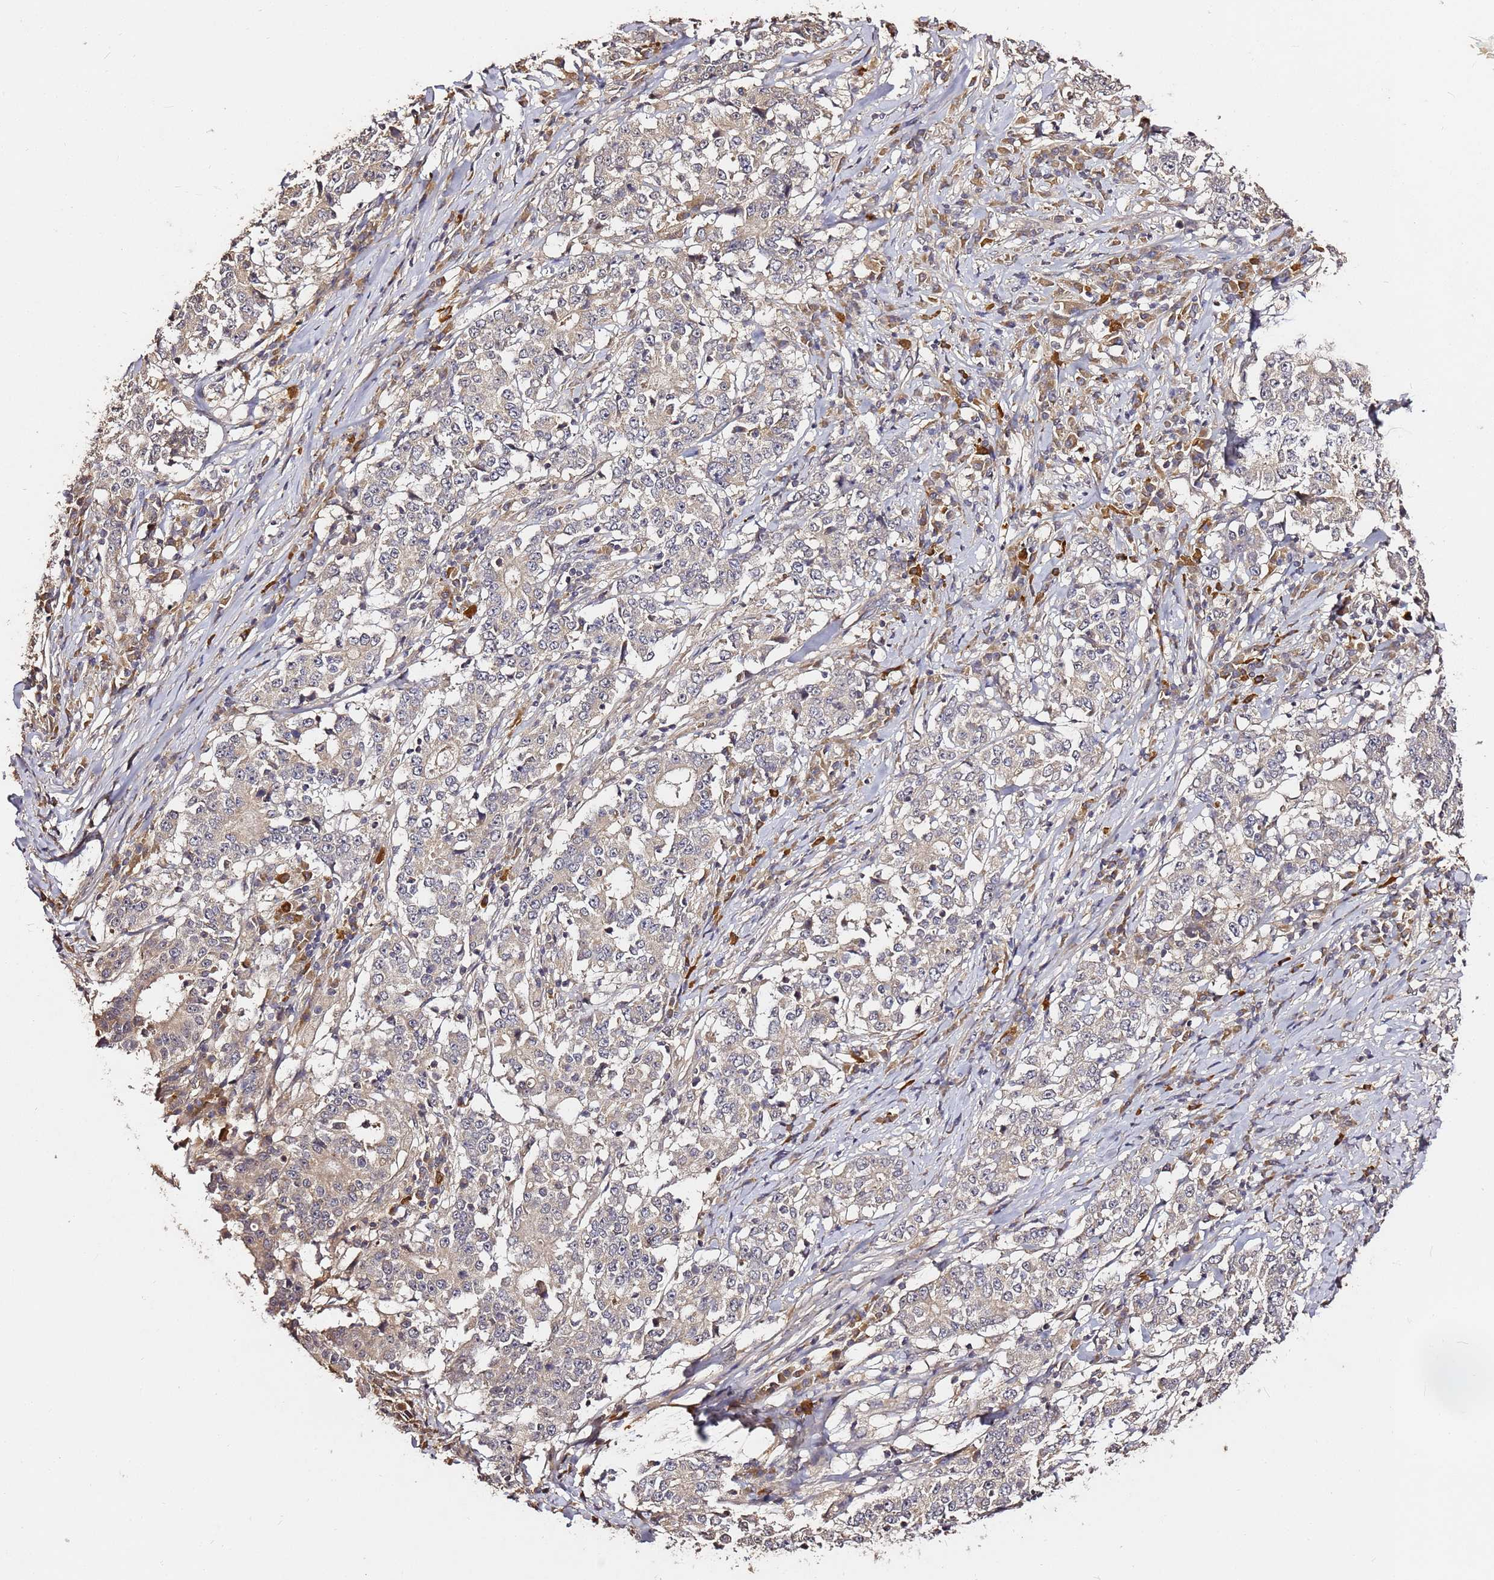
{"staining": {"intensity": "negative", "quantity": "none", "location": "none"}, "tissue": "stomach cancer", "cell_type": "Tumor cells", "image_type": "cancer", "snomed": [{"axis": "morphology", "description": "Adenocarcinoma, NOS"}, {"axis": "topography", "description": "Stomach"}], "caption": "Immunohistochemical staining of stomach cancer (adenocarcinoma) exhibits no significant expression in tumor cells. Nuclei are stained in blue.", "gene": "C6orf136", "patient": {"sex": "male", "age": 59}}